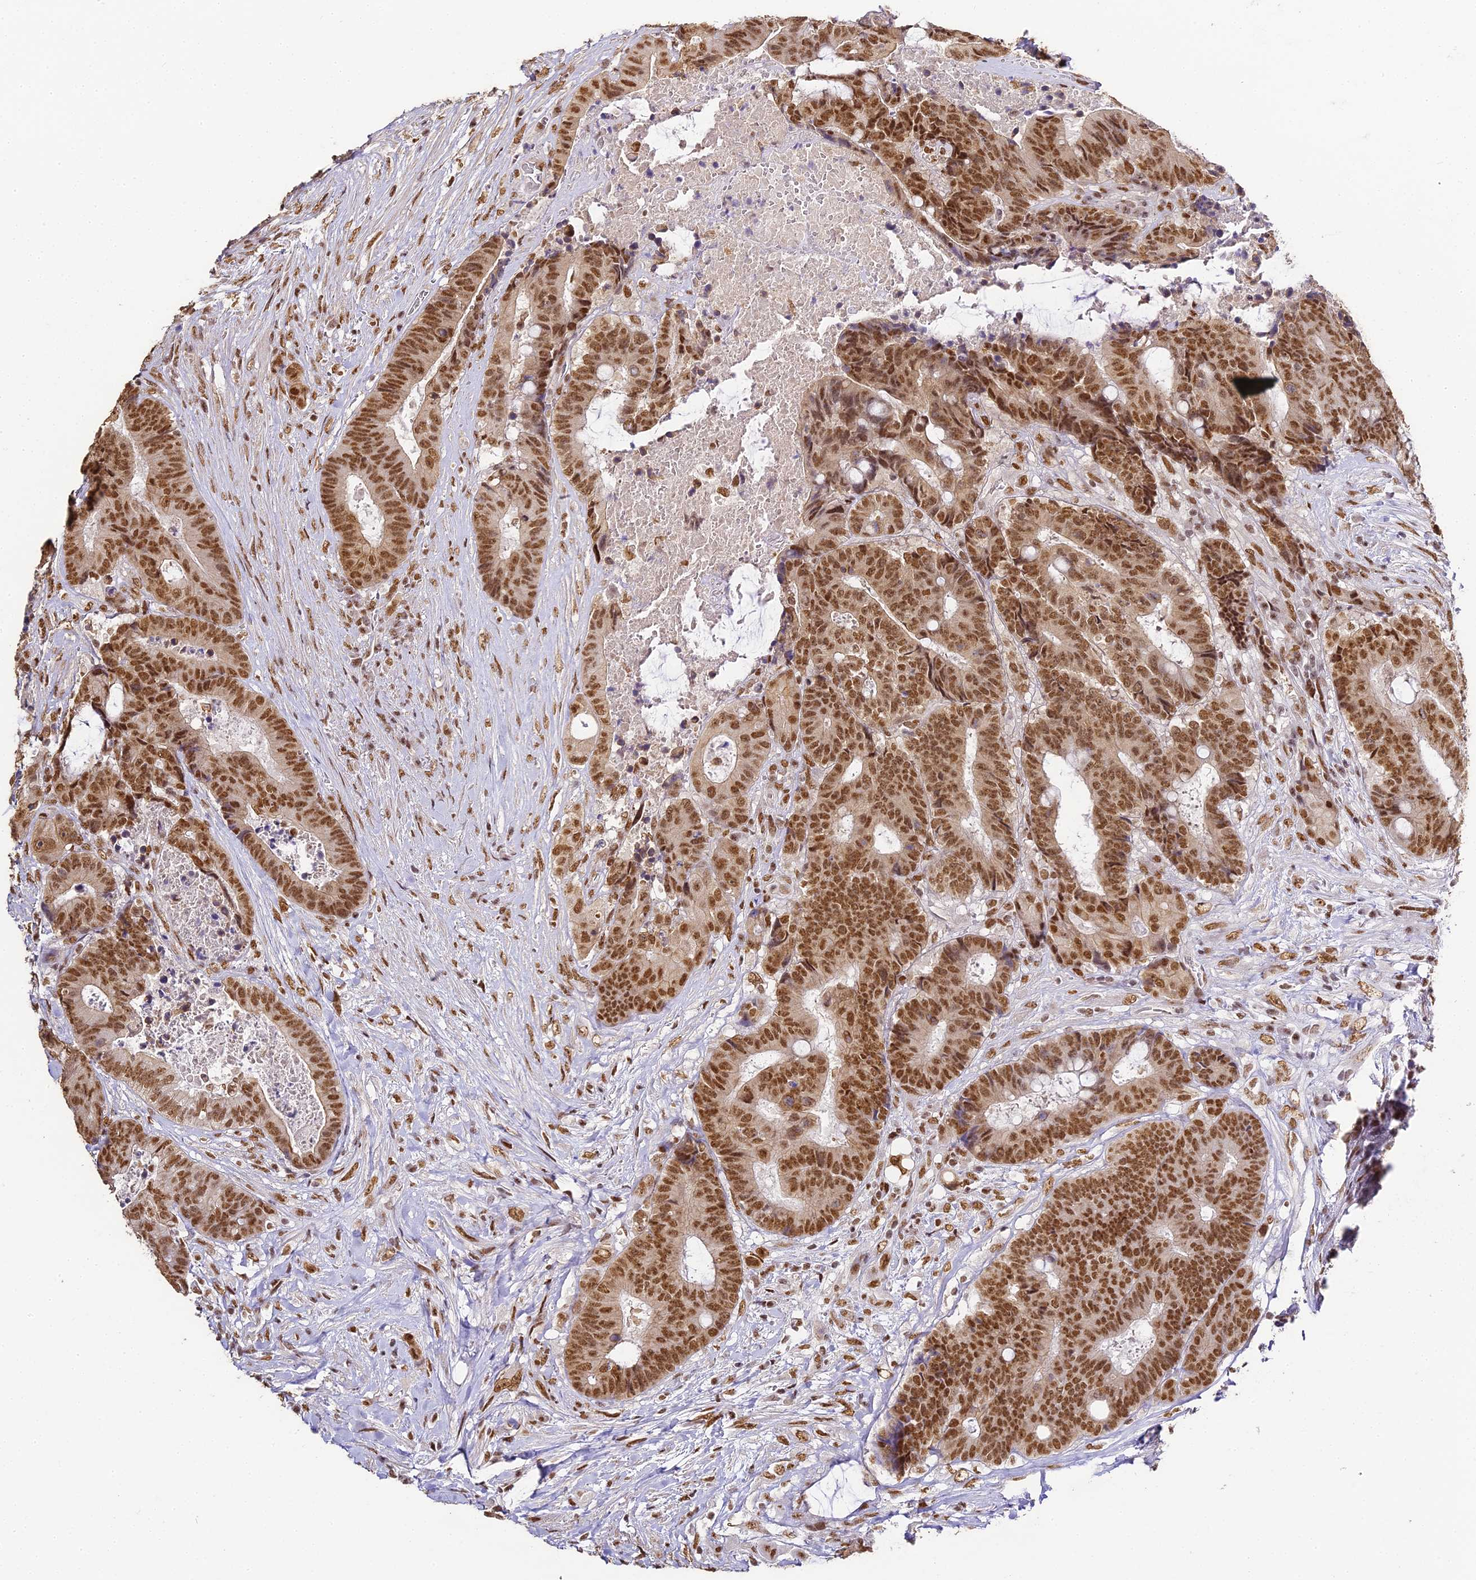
{"staining": {"intensity": "moderate", "quantity": ">75%", "location": "nuclear"}, "tissue": "colorectal cancer", "cell_type": "Tumor cells", "image_type": "cancer", "snomed": [{"axis": "morphology", "description": "Adenocarcinoma, NOS"}, {"axis": "topography", "description": "Rectum"}], "caption": "The photomicrograph shows a brown stain indicating the presence of a protein in the nuclear of tumor cells in colorectal cancer (adenocarcinoma).", "gene": "HNRNPA1", "patient": {"sex": "male", "age": 69}}